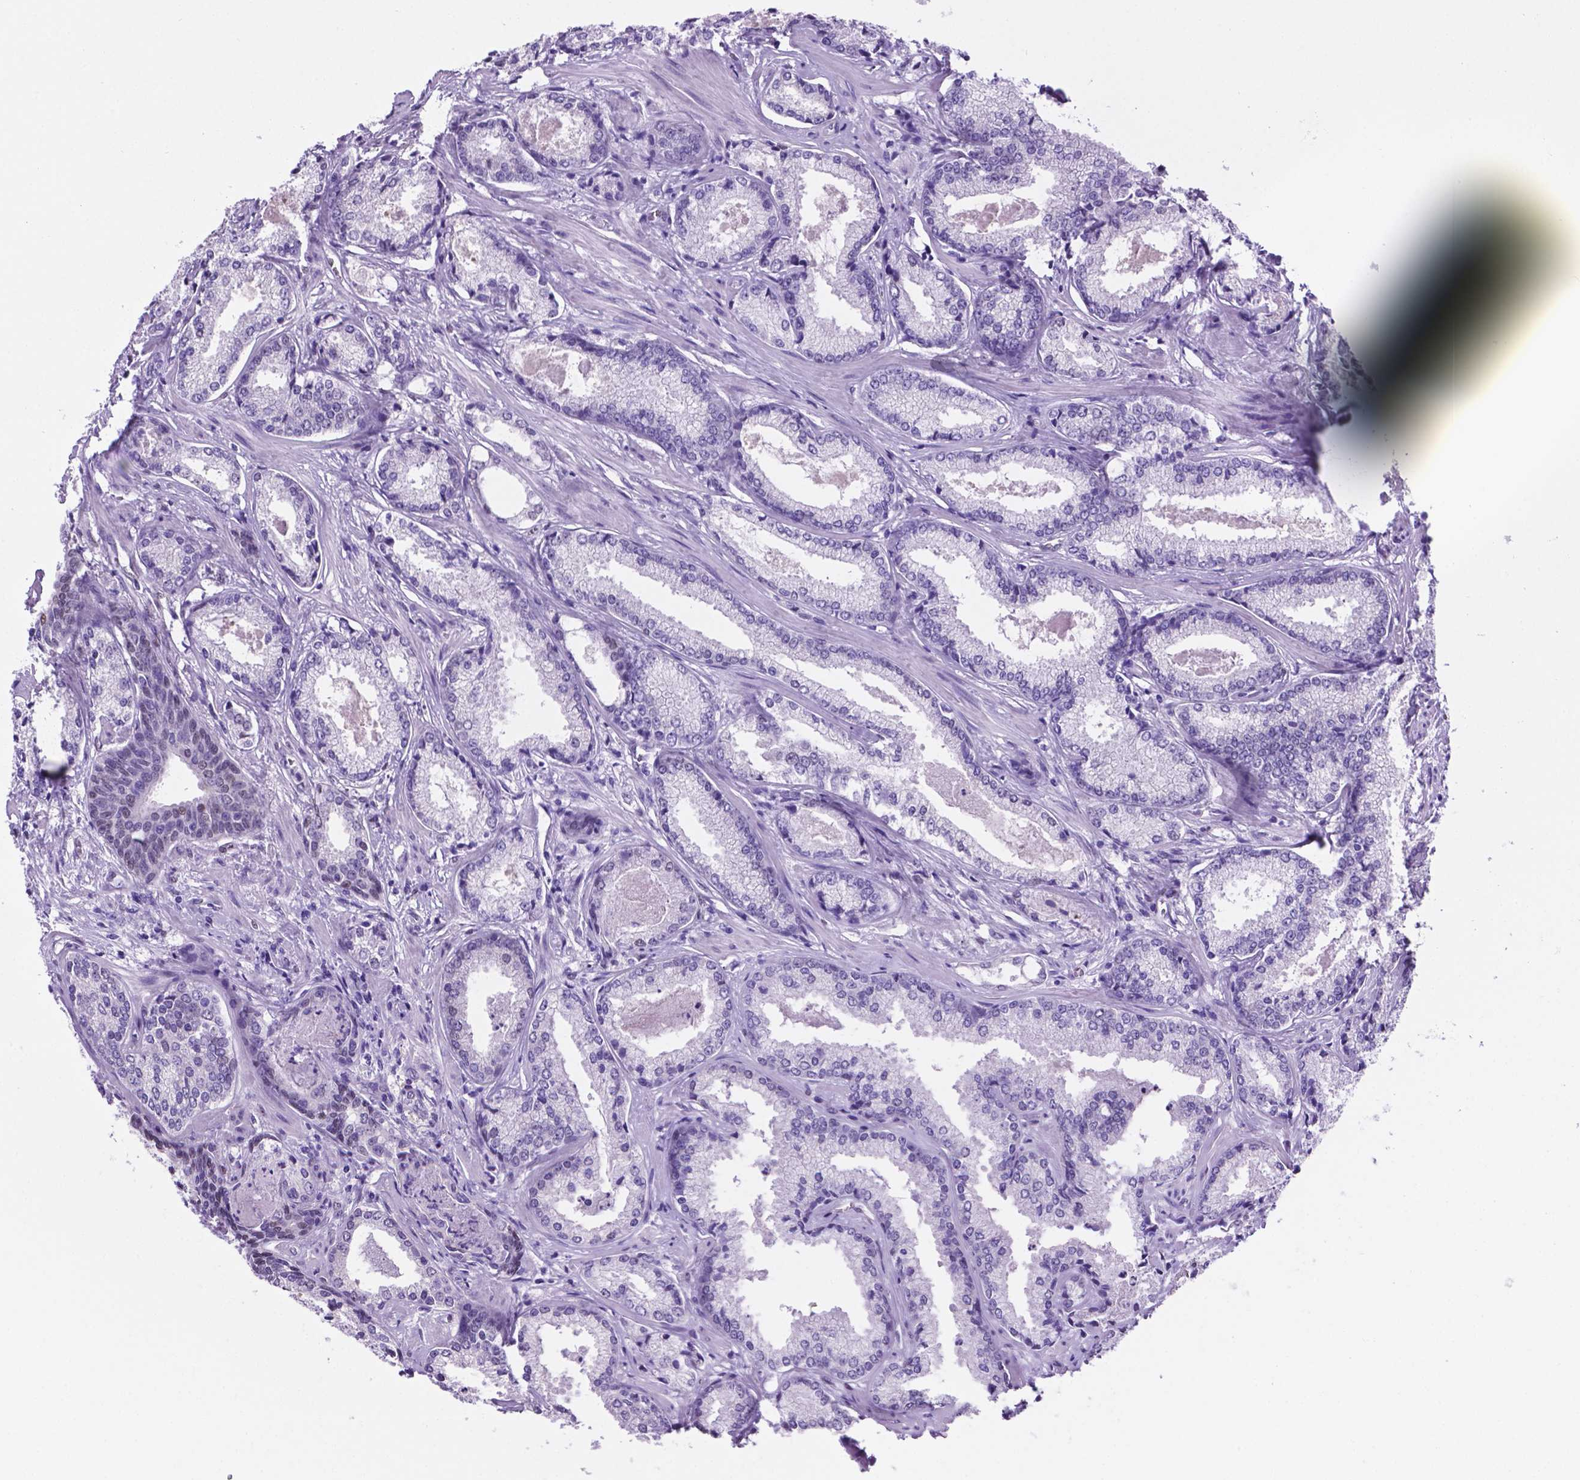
{"staining": {"intensity": "negative", "quantity": "none", "location": "none"}, "tissue": "prostate cancer", "cell_type": "Tumor cells", "image_type": "cancer", "snomed": [{"axis": "morphology", "description": "Adenocarcinoma, Low grade"}, {"axis": "topography", "description": "Prostate"}], "caption": "This is an IHC micrograph of prostate cancer. There is no staining in tumor cells.", "gene": "TMEM210", "patient": {"sex": "male", "age": 56}}